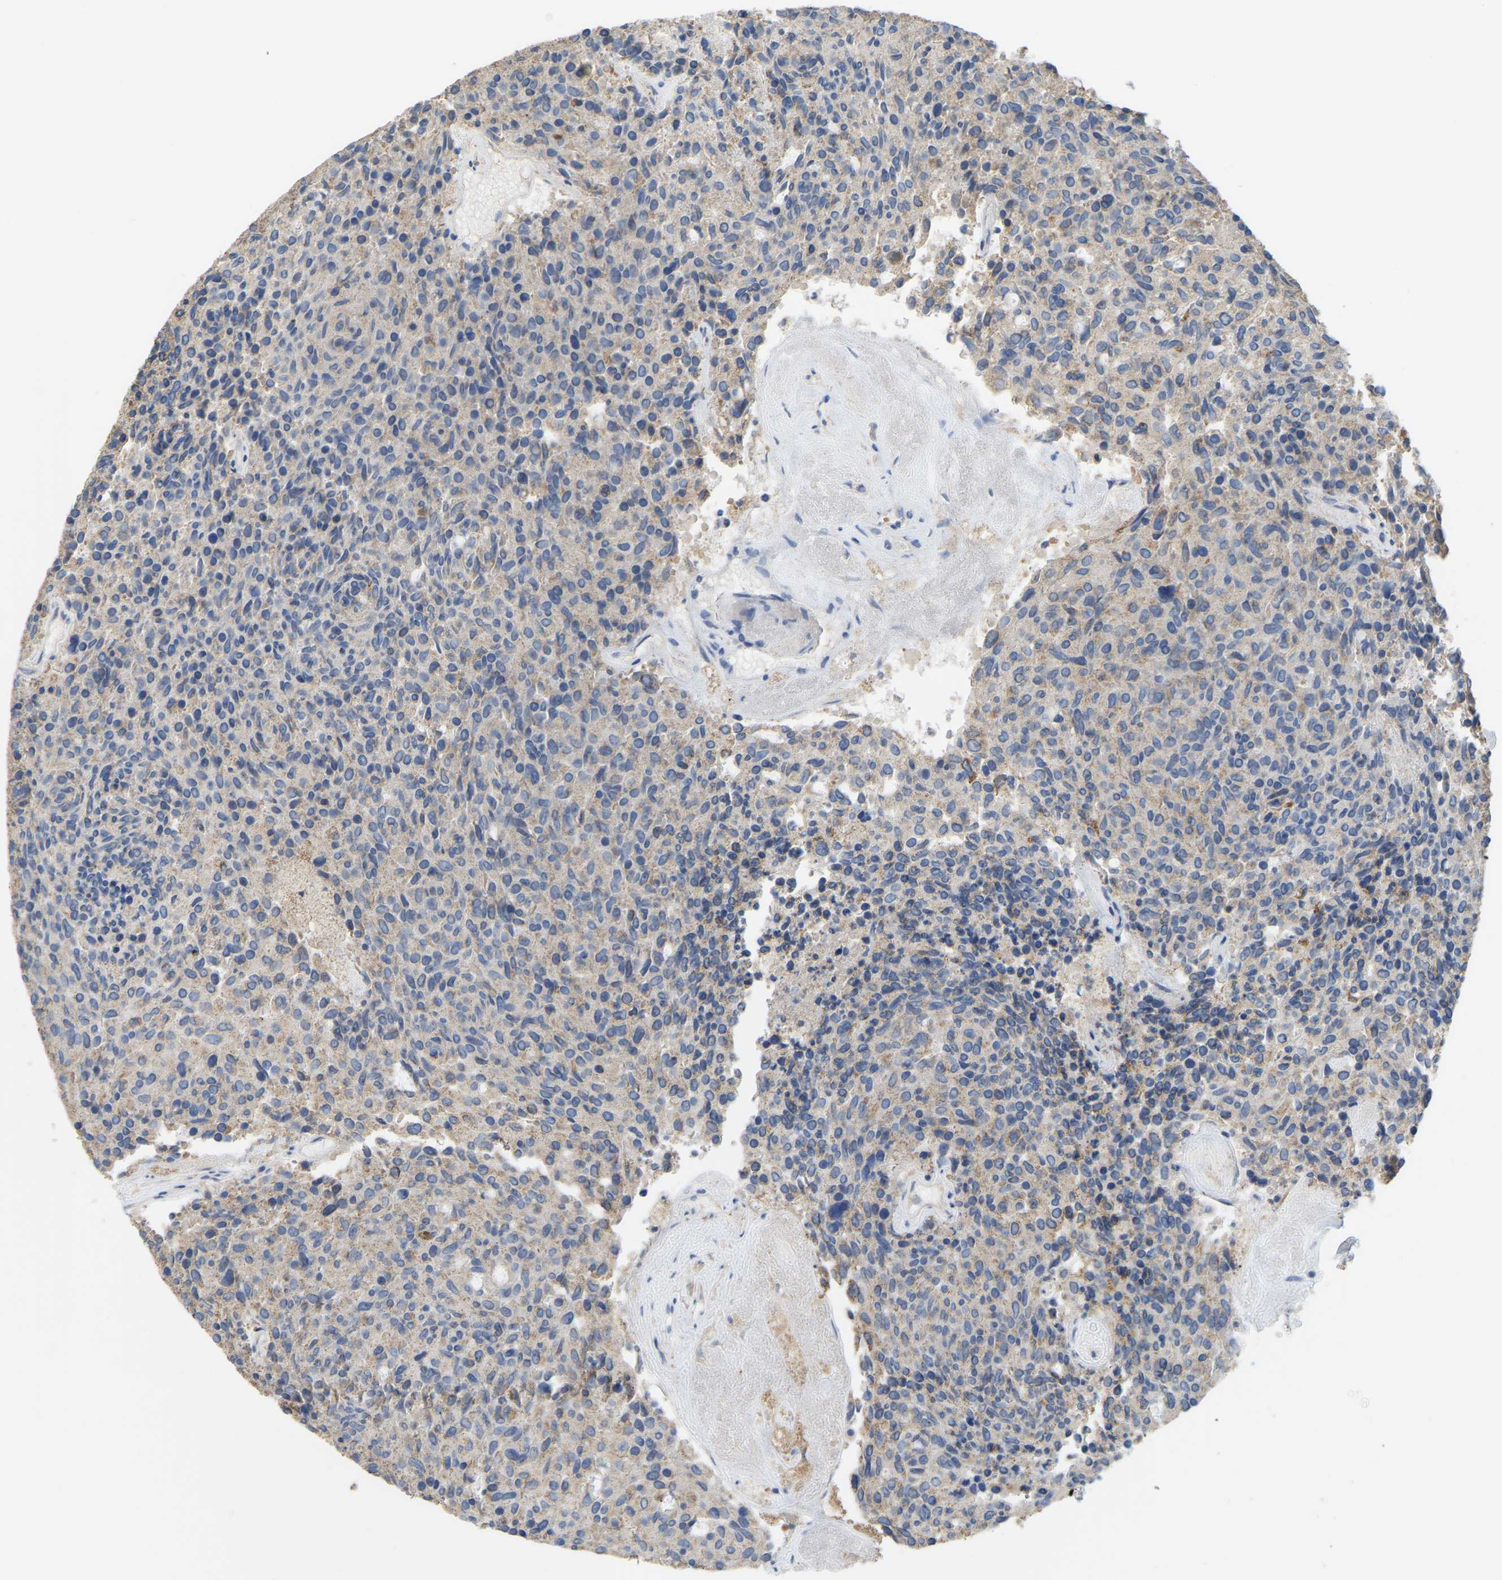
{"staining": {"intensity": "weak", "quantity": "<25%", "location": "cytoplasmic/membranous"}, "tissue": "carcinoid", "cell_type": "Tumor cells", "image_type": "cancer", "snomed": [{"axis": "morphology", "description": "Carcinoid, malignant, NOS"}, {"axis": "topography", "description": "Pancreas"}], "caption": "Malignant carcinoid was stained to show a protein in brown. There is no significant staining in tumor cells.", "gene": "SERPINB5", "patient": {"sex": "female", "age": 54}}